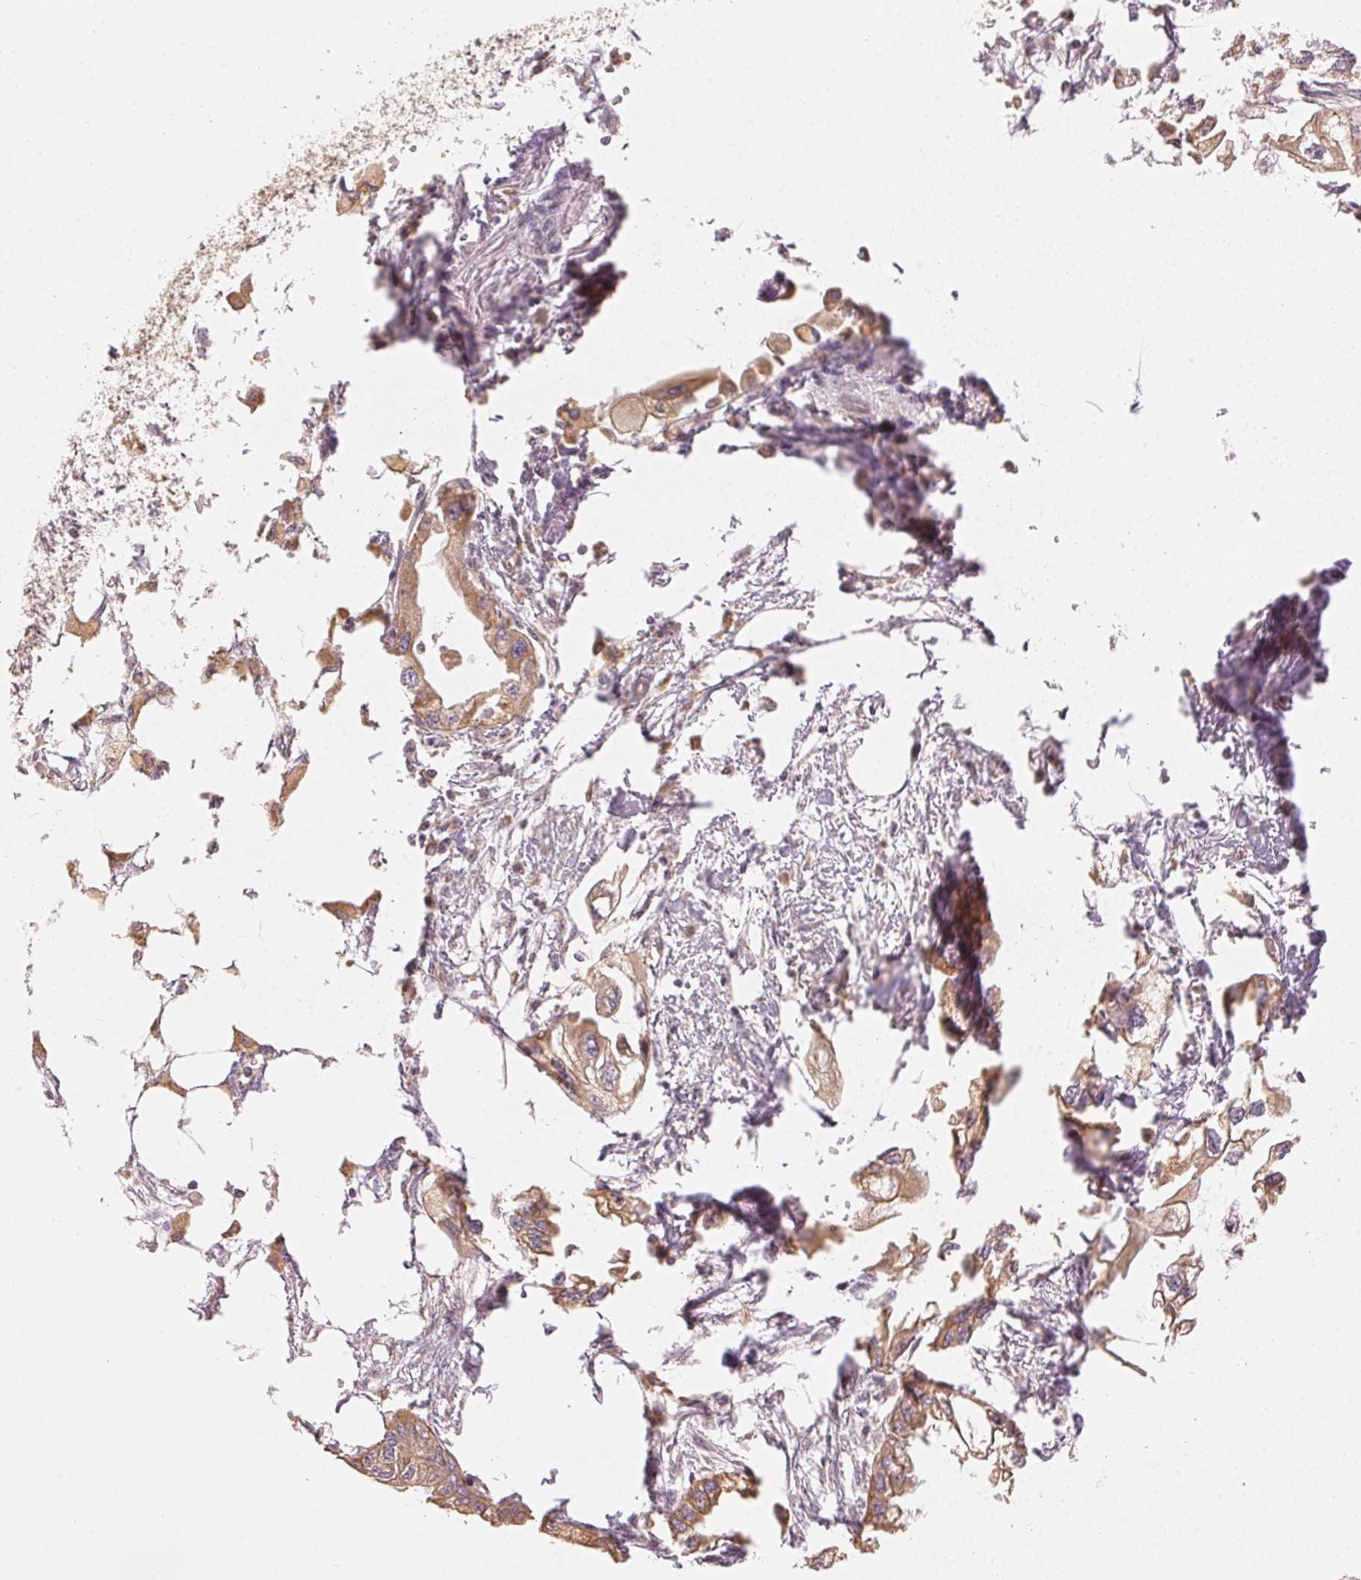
{"staining": {"intensity": "weak", "quantity": ">75%", "location": "cytoplasmic/membranous"}, "tissue": "endometrial cancer", "cell_type": "Tumor cells", "image_type": "cancer", "snomed": [{"axis": "morphology", "description": "Adenocarcinoma, NOS"}, {"axis": "morphology", "description": "Adenocarcinoma, metastatic, NOS"}, {"axis": "topography", "description": "Adipose tissue"}, {"axis": "topography", "description": "Endometrium"}], "caption": "An immunohistochemistry (IHC) micrograph of tumor tissue is shown. Protein staining in brown labels weak cytoplasmic/membranous positivity in endometrial metastatic adenocarcinoma within tumor cells.", "gene": "SEZ6L2", "patient": {"sex": "female", "age": 67}}